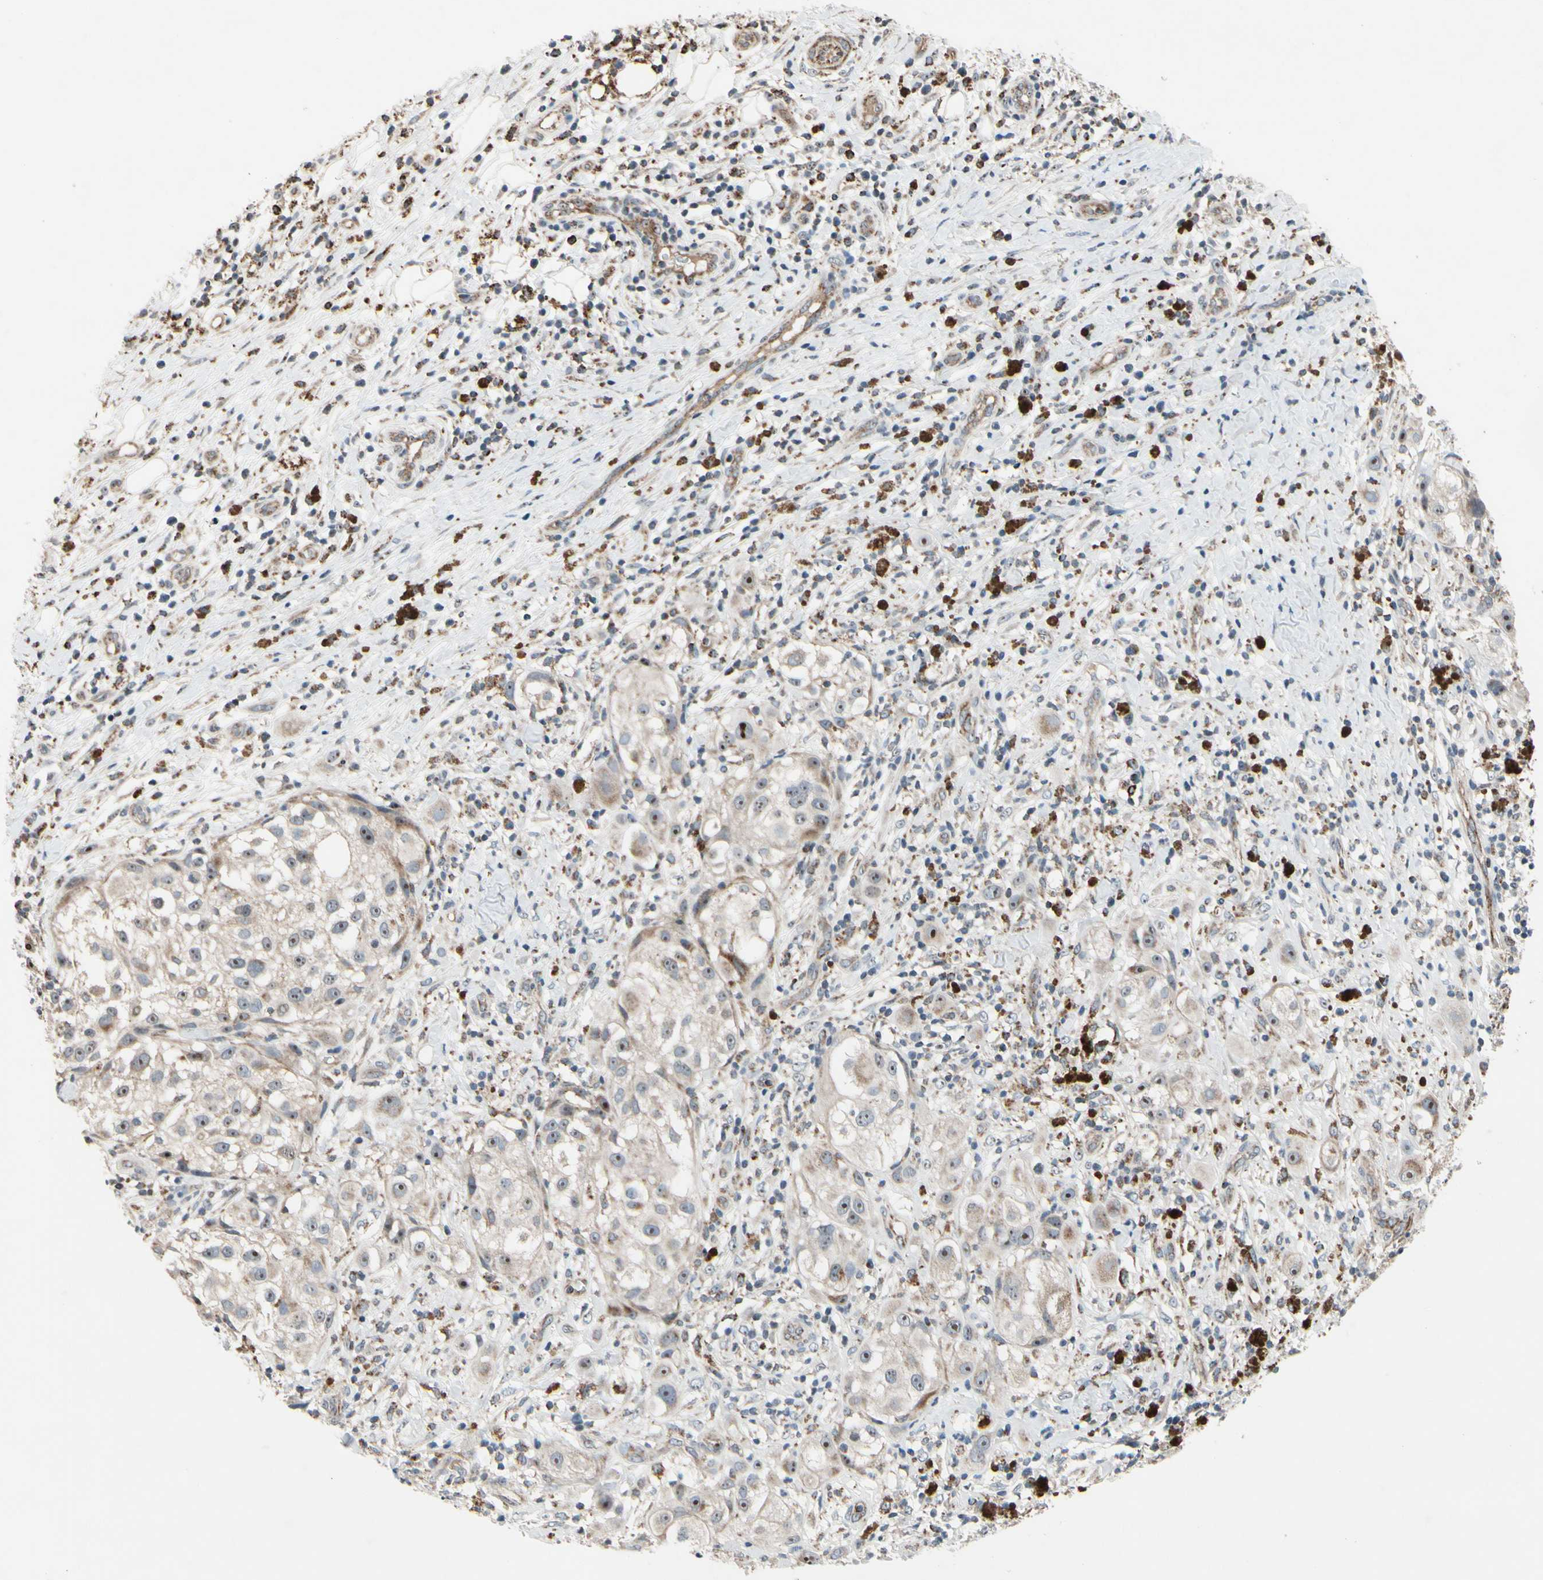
{"staining": {"intensity": "weak", "quantity": ">75%", "location": "cytoplasmic/membranous"}, "tissue": "melanoma", "cell_type": "Tumor cells", "image_type": "cancer", "snomed": [{"axis": "morphology", "description": "Necrosis, NOS"}, {"axis": "morphology", "description": "Malignant melanoma, NOS"}, {"axis": "topography", "description": "Skin"}], "caption": "Melanoma was stained to show a protein in brown. There is low levels of weak cytoplasmic/membranous positivity in about >75% of tumor cells. Immunohistochemistry (ihc) stains the protein in brown and the nuclei are stained blue.", "gene": "CPT1A", "patient": {"sex": "female", "age": 87}}